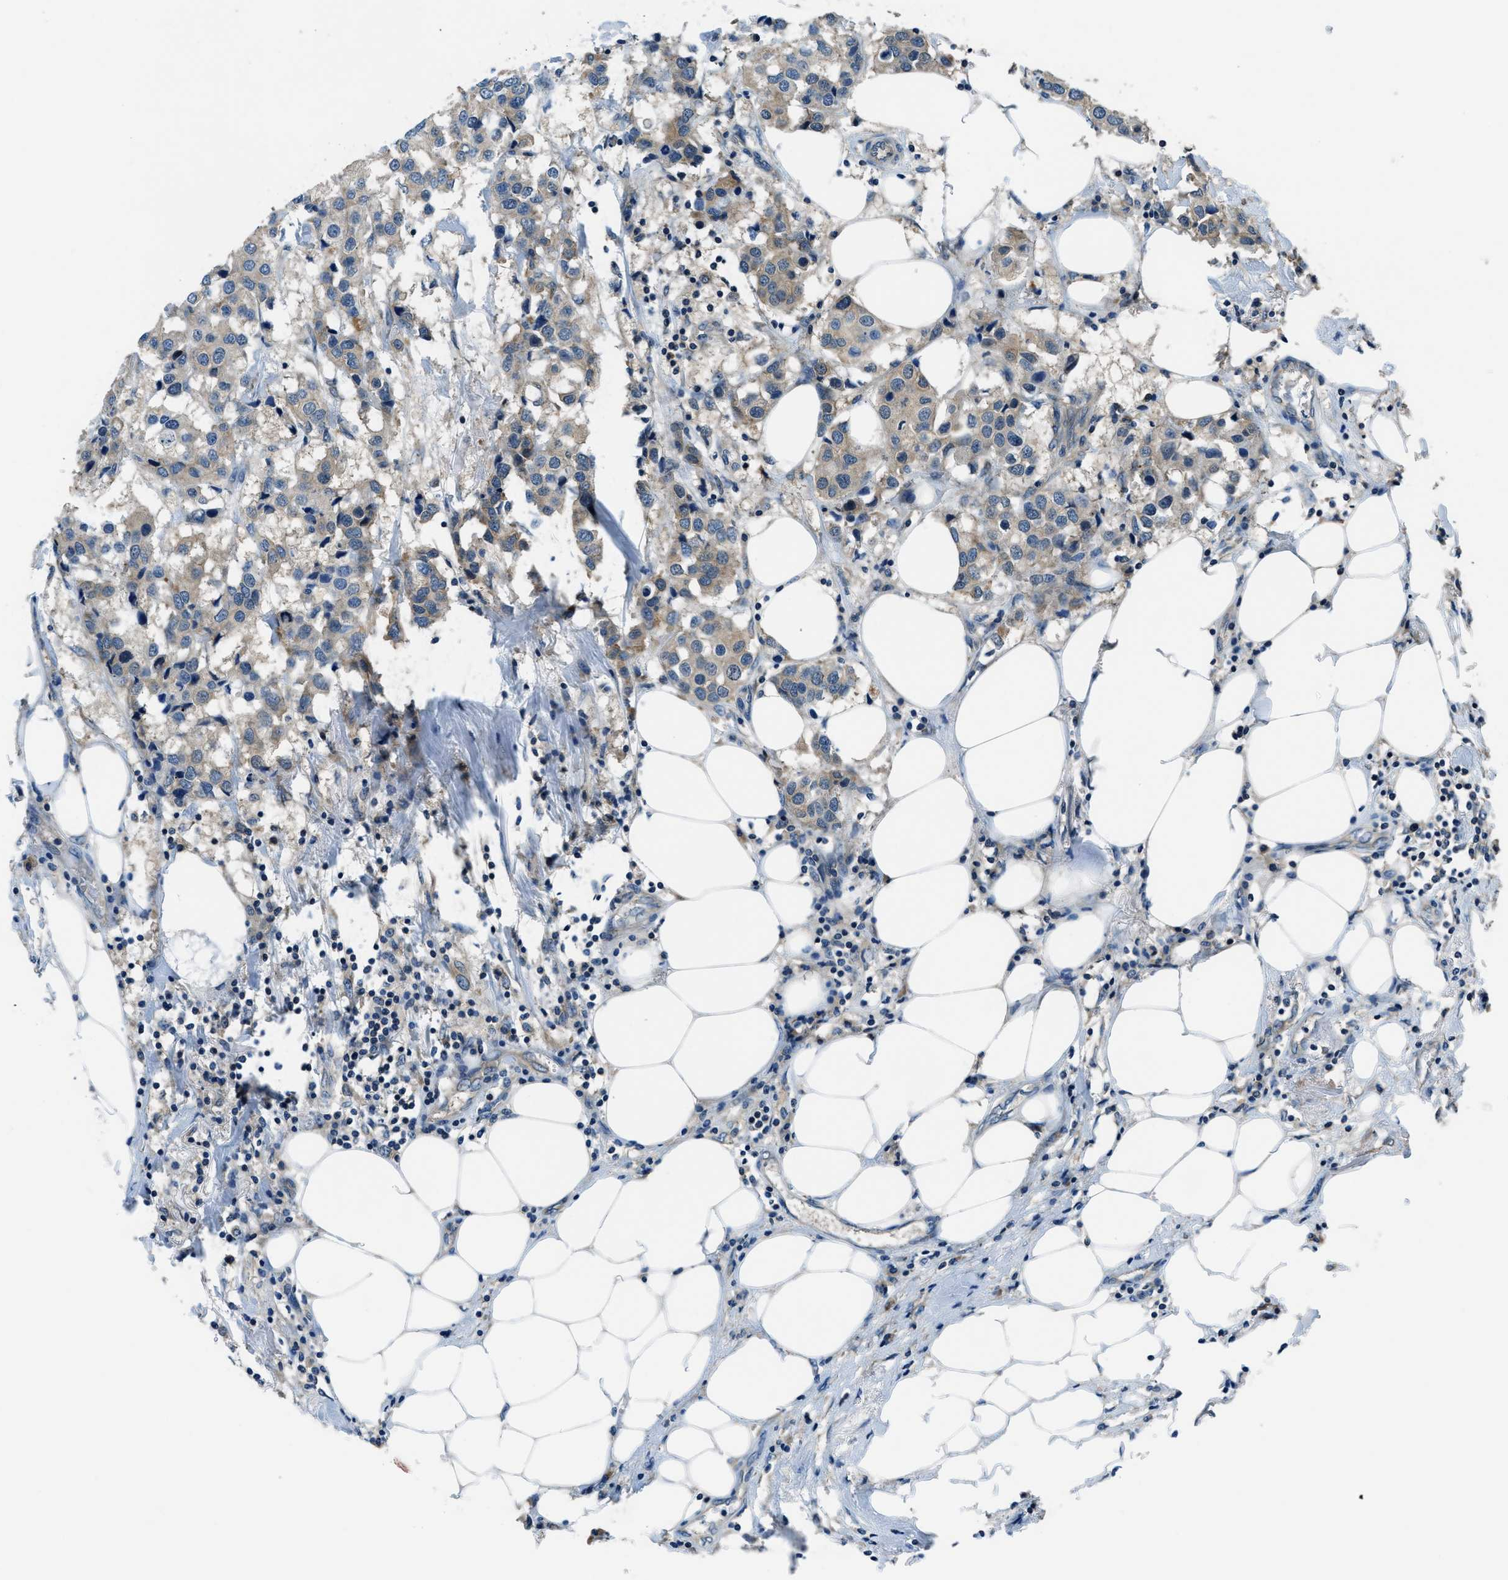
{"staining": {"intensity": "weak", "quantity": "25%-75%", "location": "cytoplasmic/membranous"}, "tissue": "breast cancer", "cell_type": "Tumor cells", "image_type": "cancer", "snomed": [{"axis": "morphology", "description": "Duct carcinoma"}, {"axis": "topography", "description": "Breast"}], "caption": "Breast cancer (intraductal carcinoma) stained with DAB immunohistochemistry shows low levels of weak cytoplasmic/membranous staining in approximately 25%-75% of tumor cells.", "gene": "ARFGAP2", "patient": {"sex": "female", "age": 80}}